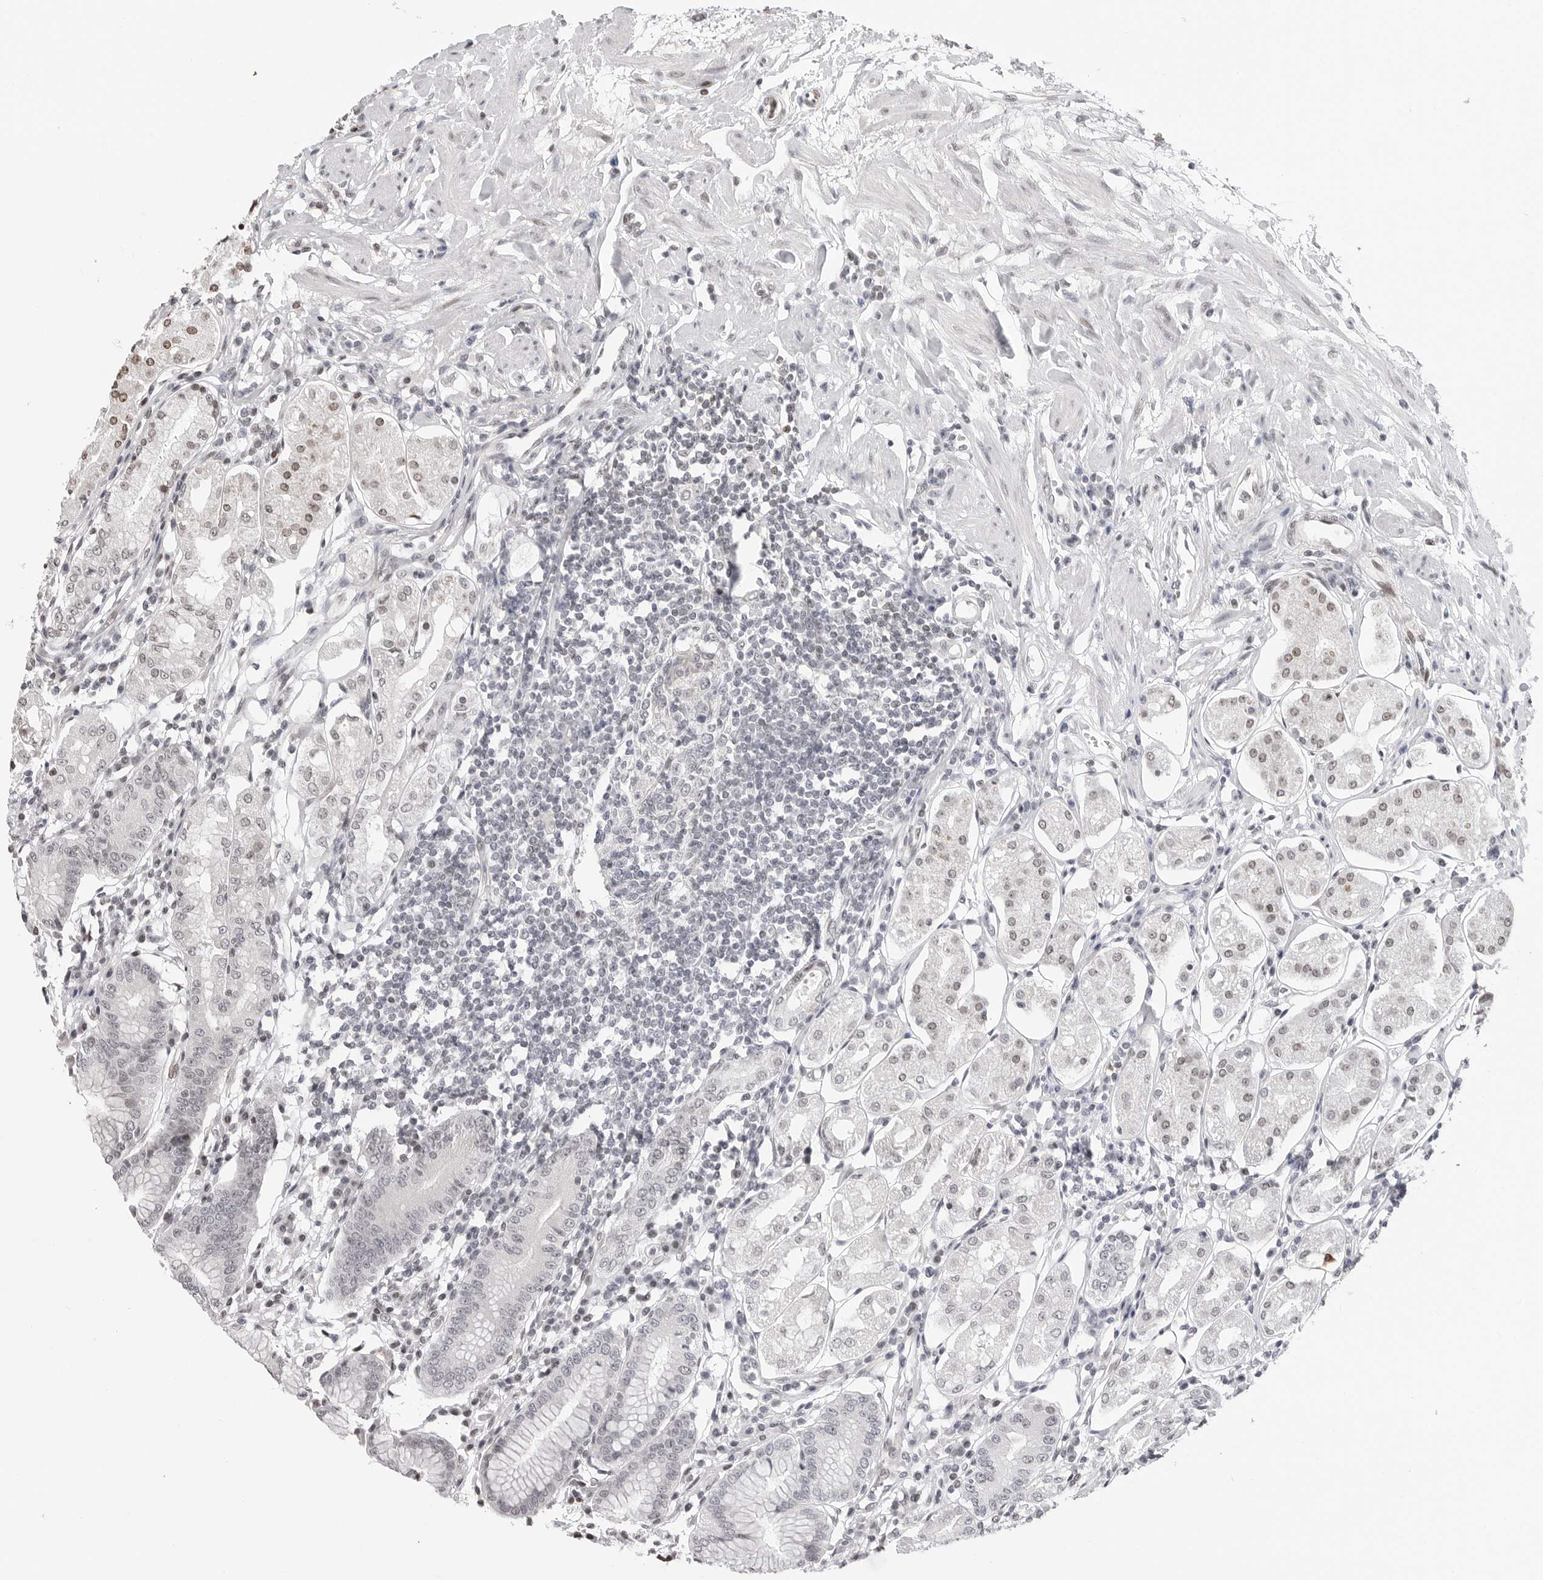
{"staining": {"intensity": "moderate", "quantity": "<25%", "location": "cytoplasmic/membranous,nuclear"}, "tissue": "stomach", "cell_type": "Glandular cells", "image_type": "normal", "snomed": [{"axis": "morphology", "description": "Normal tissue, NOS"}, {"axis": "topography", "description": "Stomach"}, {"axis": "topography", "description": "Stomach, lower"}], "caption": "This micrograph reveals immunohistochemistry (IHC) staining of normal stomach, with low moderate cytoplasmic/membranous,nuclear expression in approximately <25% of glandular cells.", "gene": "C8orf33", "patient": {"sex": "female", "age": 56}}